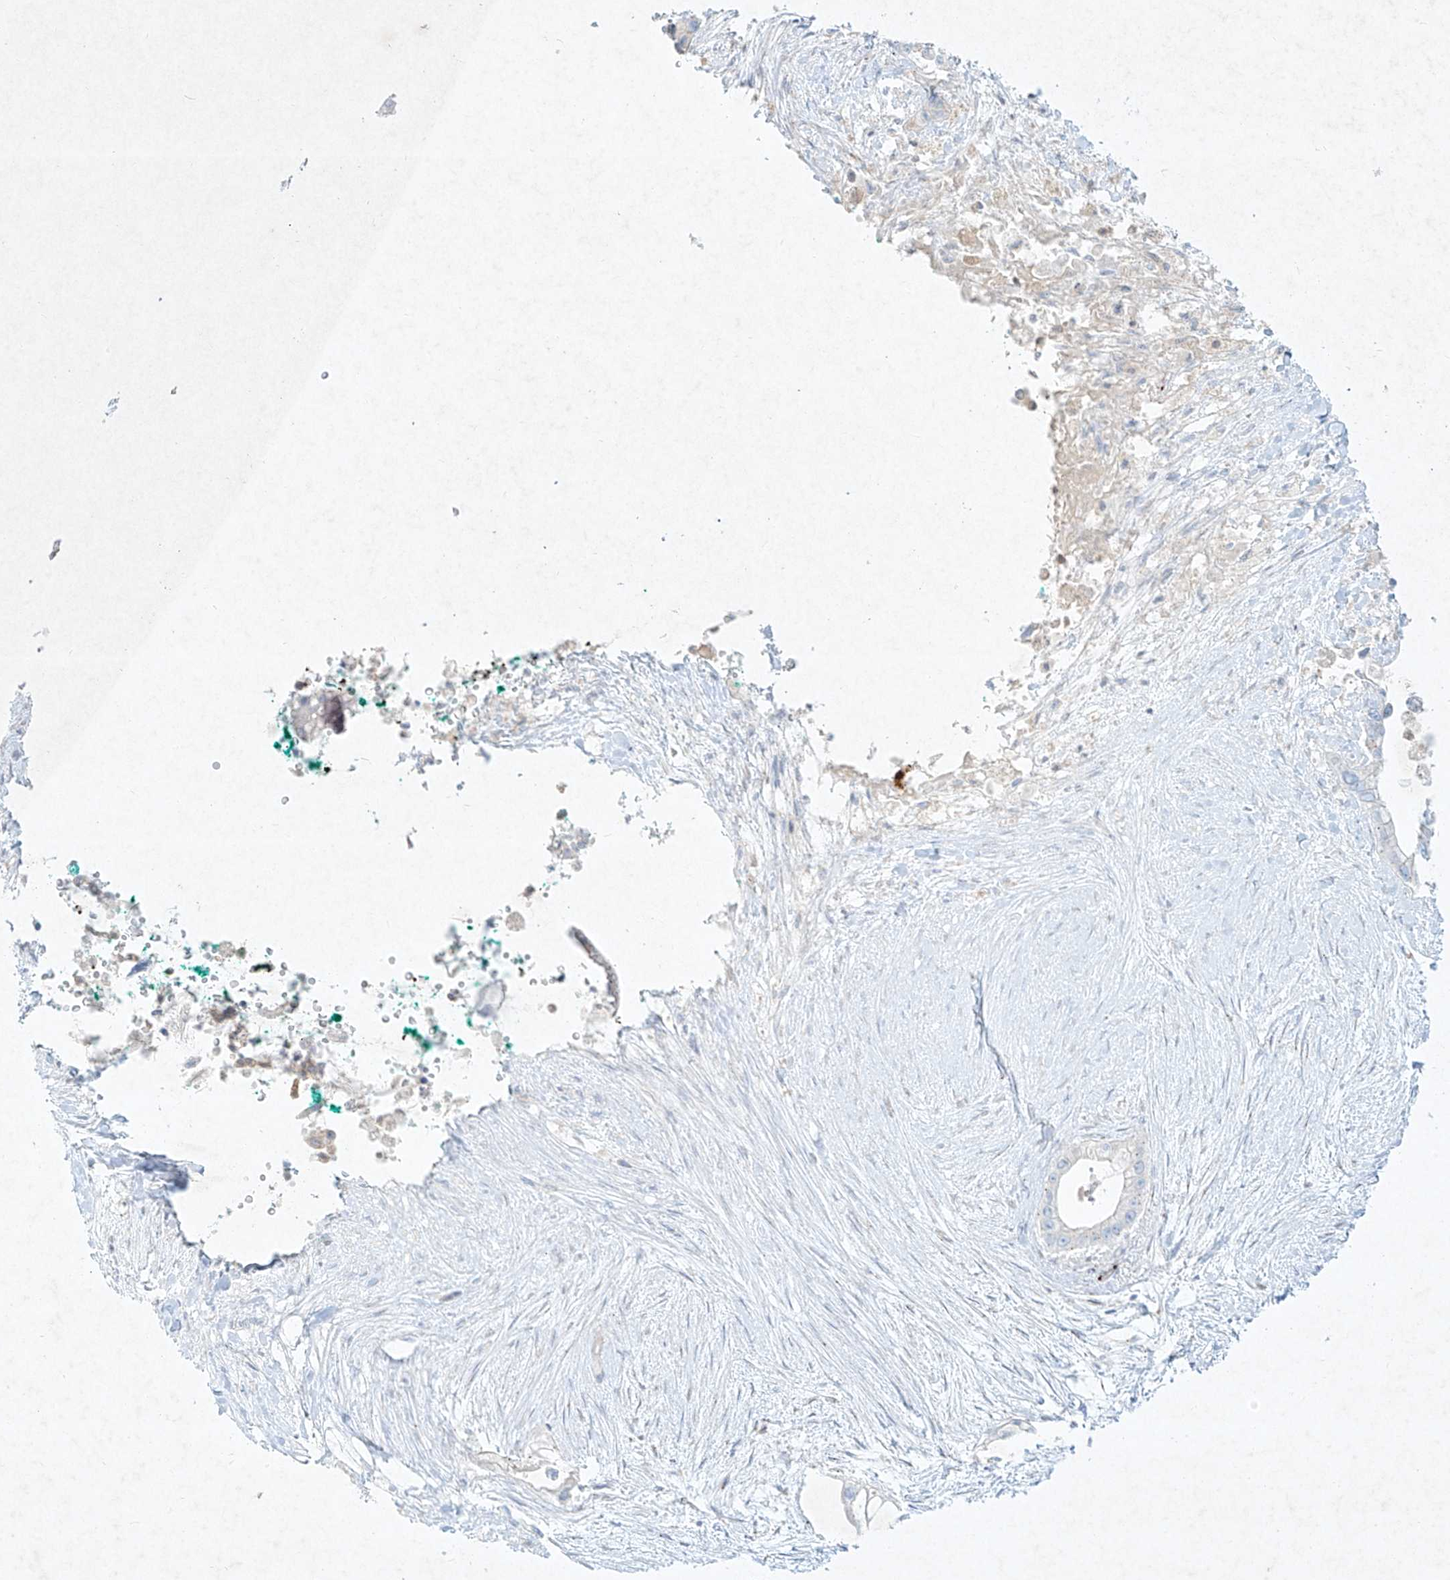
{"staining": {"intensity": "negative", "quantity": "none", "location": "none"}, "tissue": "pancreatic cancer", "cell_type": "Tumor cells", "image_type": "cancer", "snomed": [{"axis": "morphology", "description": "Adenocarcinoma, NOS"}, {"axis": "topography", "description": "Pancreas"}], "caption": "This histopathology image is of pancreatic adenocarcinoma stained with immunohistochemistry to label a protein in brown with the nuclei are counter-stained blue. There is no expression in tumor cells. The staining is performed using DAB brown chromogen with nuclei counter-stained in using hematoxylin.", "gene": "PLEK", "patient": {"sex": "male", "age": 53}}